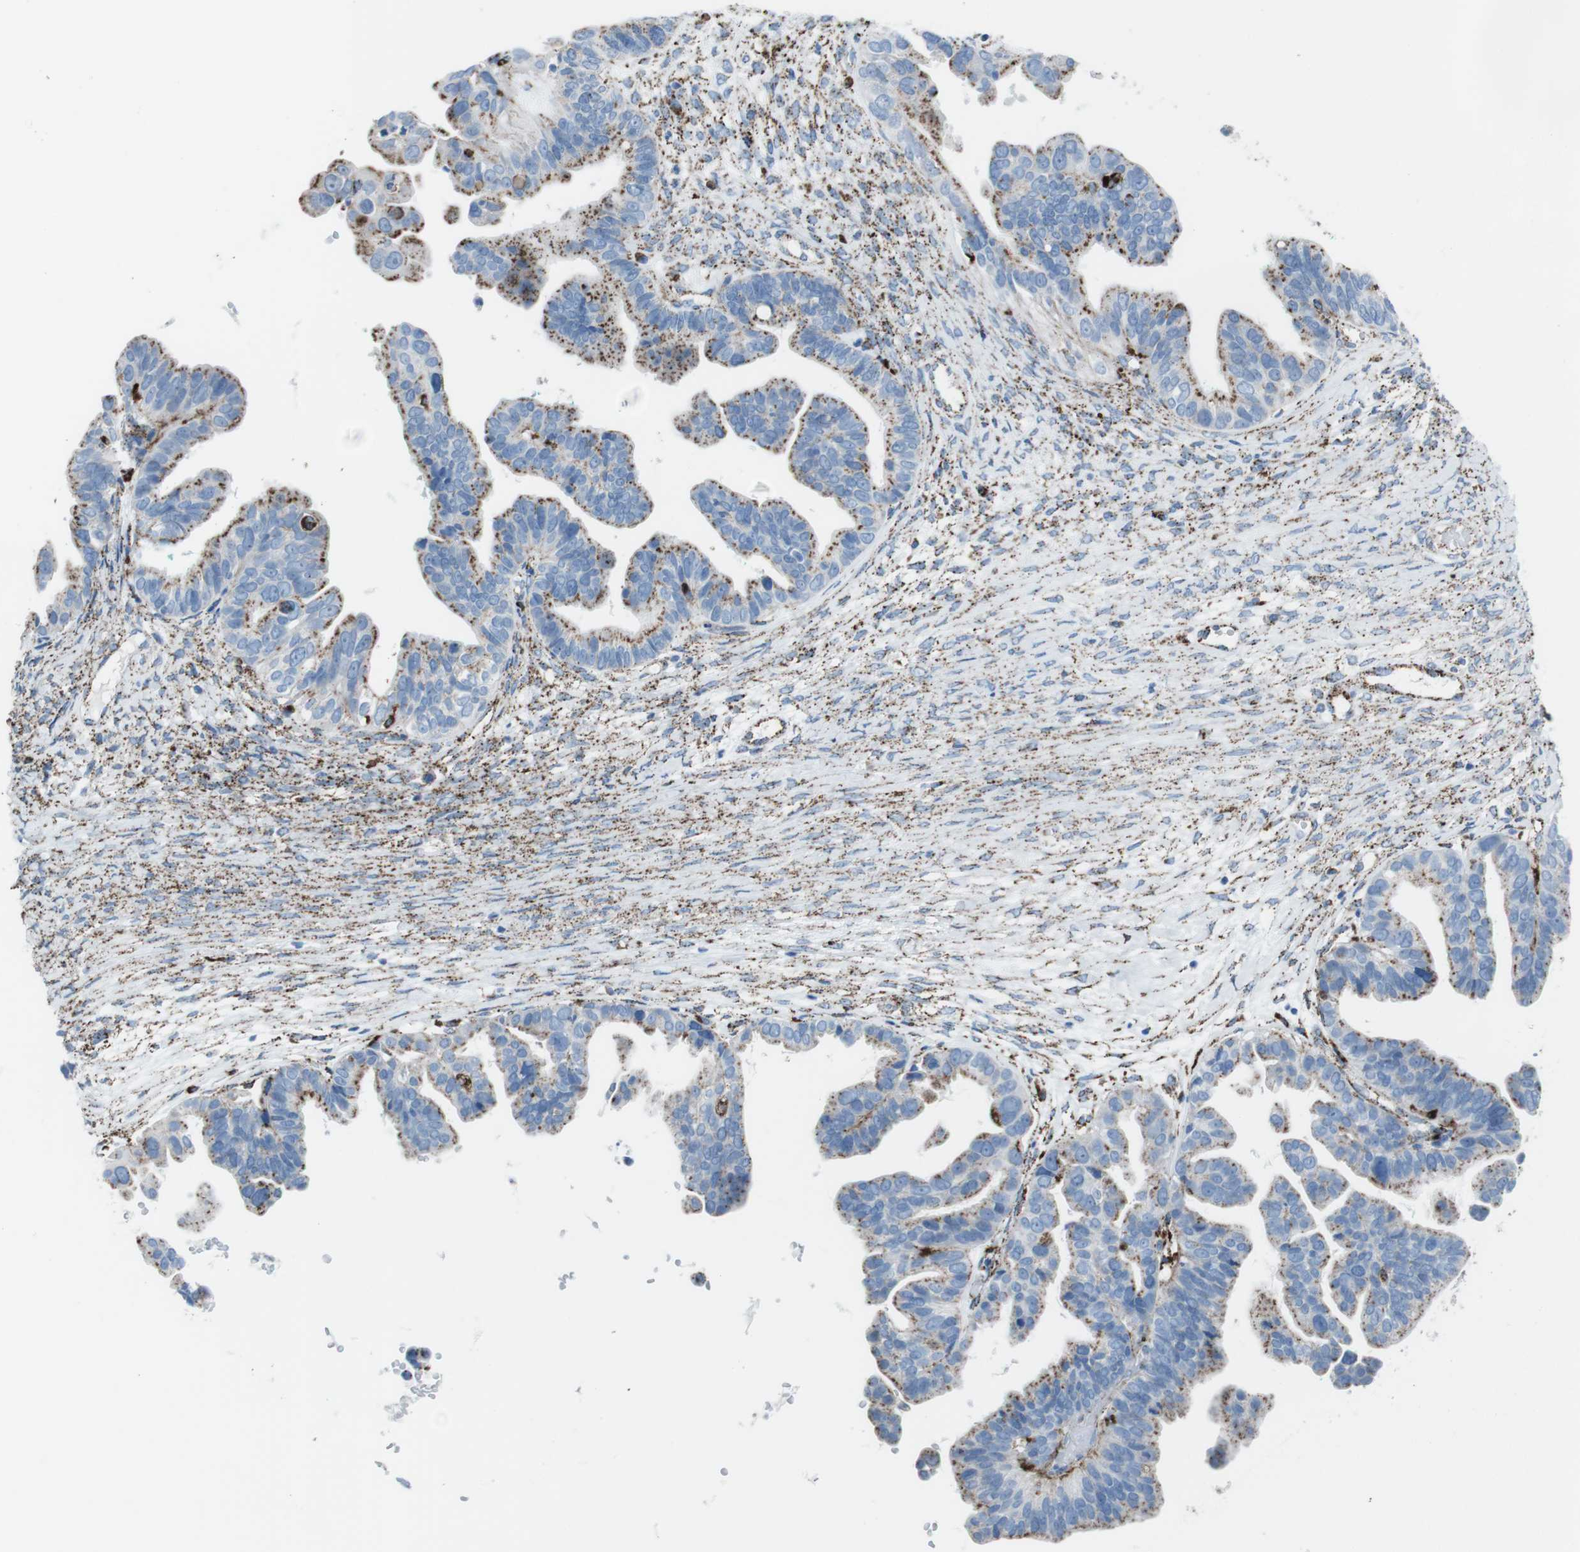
{"staining": {"intensity": "moderate", "quantity": ">75%", "location": "cytoplasmic/membranous"}, "tissue": "ovarian cancer", "cell_type": "Tumor cells", "image_type": "cancer", "snomed": [{"axis": "morphology", "description": "Cystadenocarcinoma, serous, NOS"}, {"axis": "topography", "description": "Ovary"}], "caption": "Immunohistochemistry histopathology image of human ovarian serous cystadenocarcinoma stained for a protein (brown), which exhibits medium levels of moderate cytoplasmic/membranous staining in approximately >75% of tumor cells.", "gene": "SCARB2", "patient": {"sex": "female", "age": 56}}